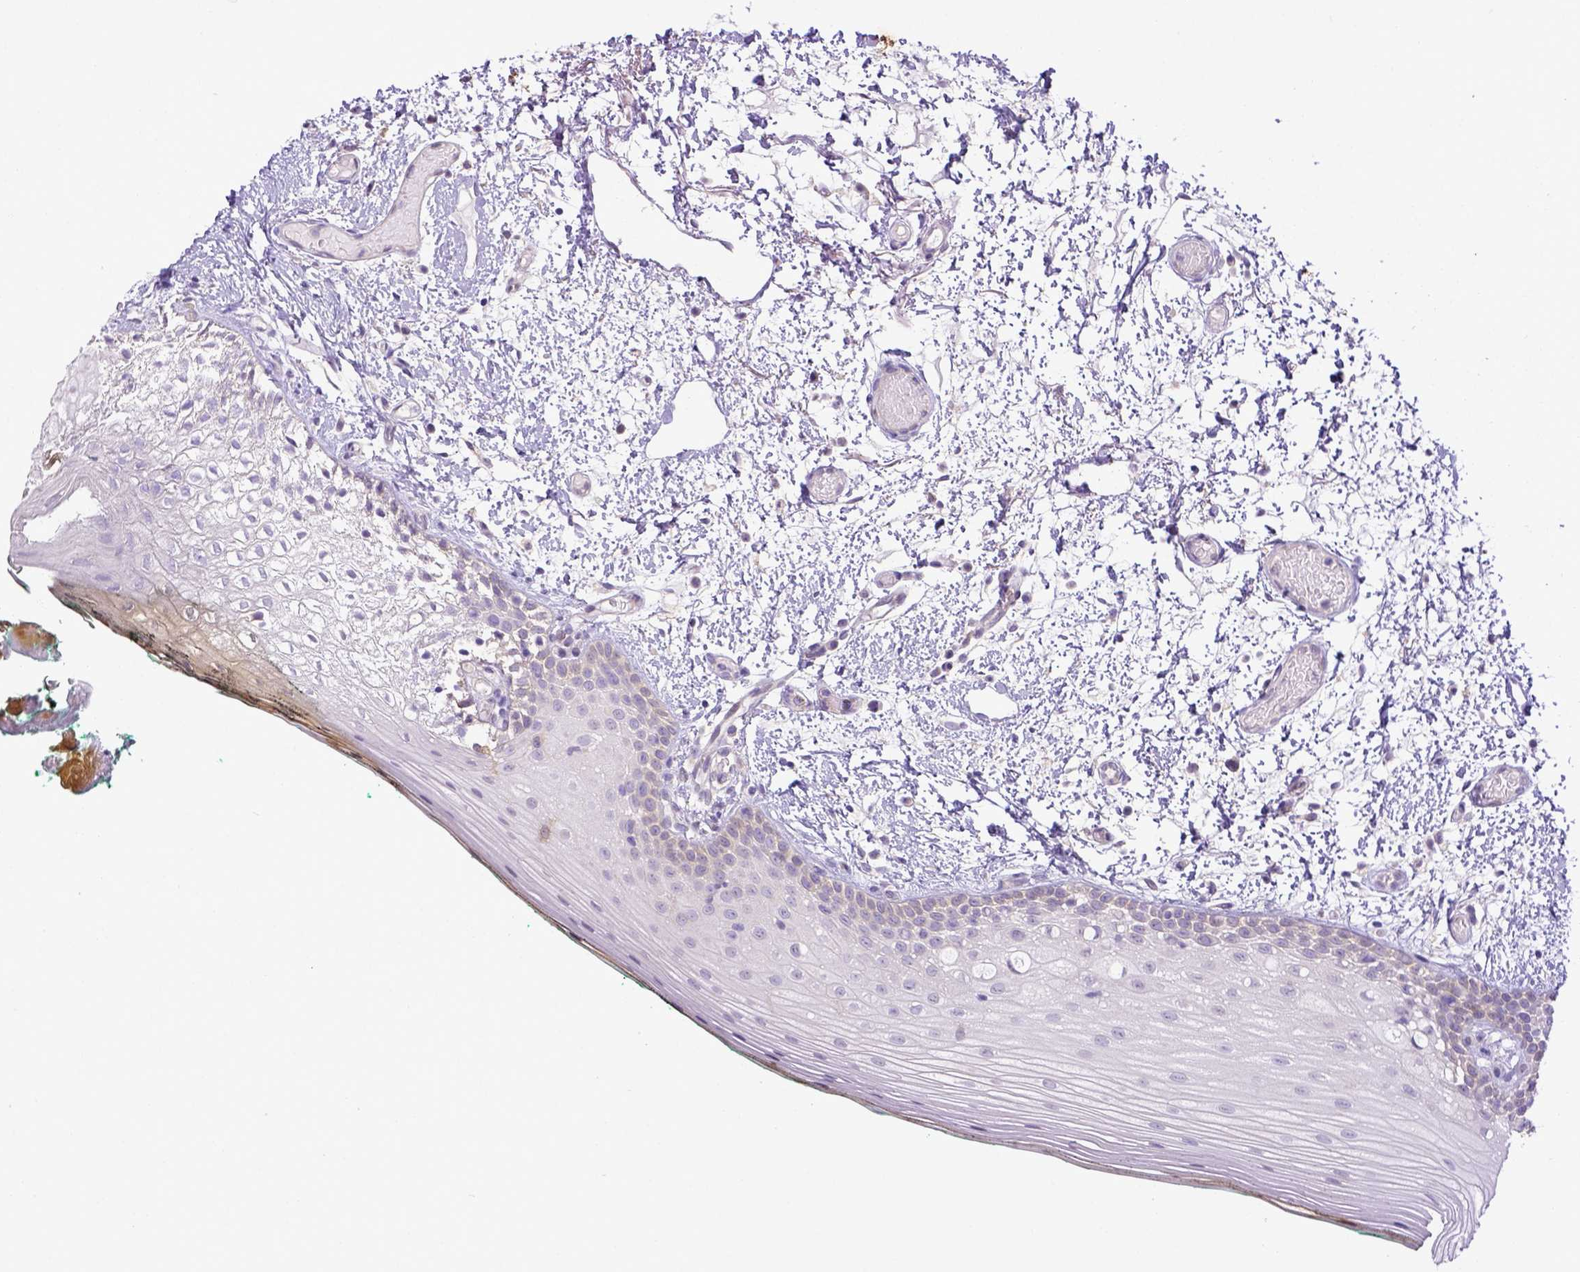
{"staining": {"intensity": "negative", "quantity": "none", "location": "none"}, "tissue": "oral mucosa", "cell_type": "Squamous epithelial cells", "image_type": "normal", "snomed": [{"axis": "morphology", "description": "Normal tissue, NOS"}, {"axis": "topography", "description": "Oral tissue"}], "caption": "Human oral mucosa stained for a protein using immunohistochemistry displays no staining in squamous epithelial cells.", "gene": "CD40", "patient": {"sex": "female", "age": 83}}